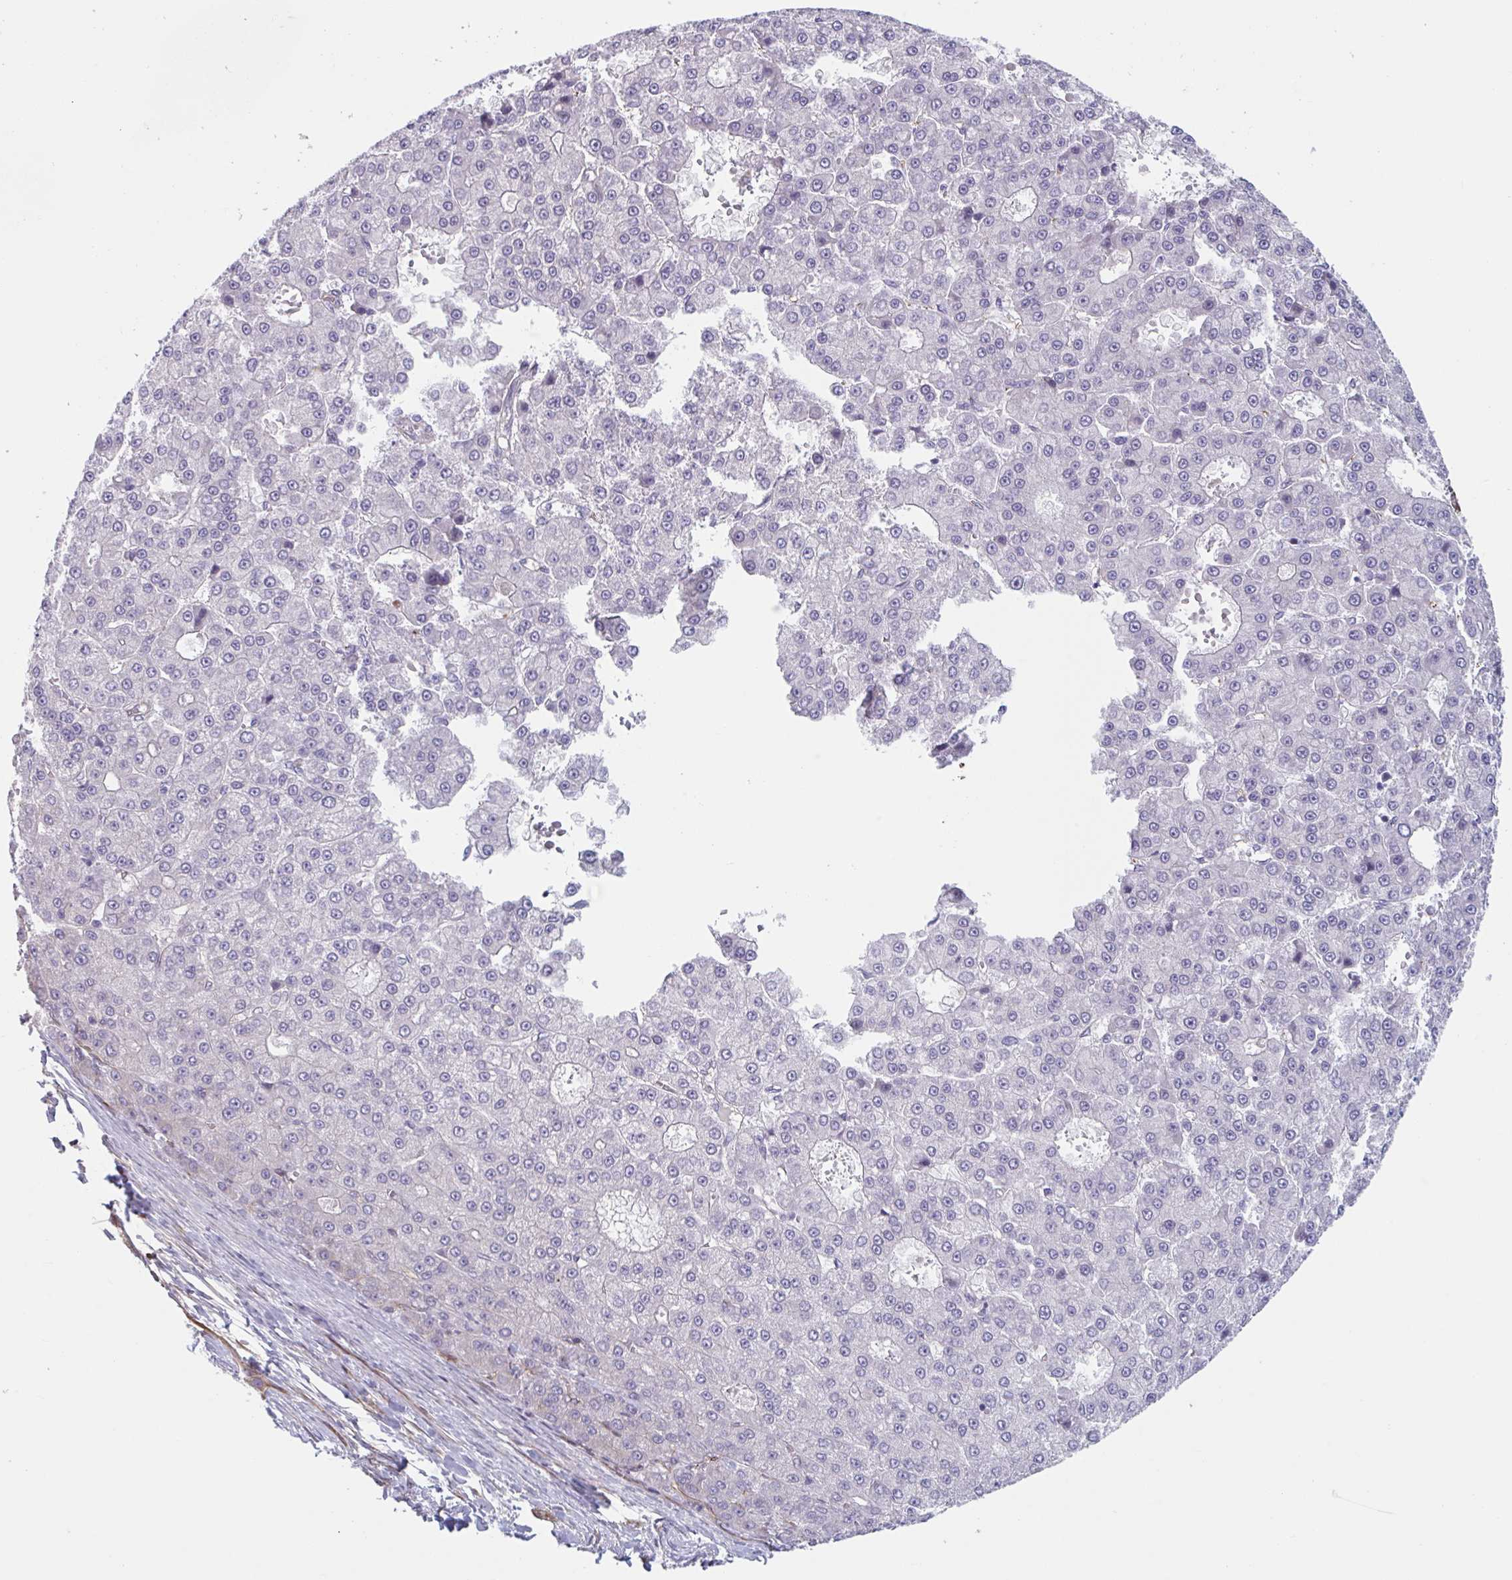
{"staining": {"intensity": "negative", "quantity": "none", "location": "none"}, "tissue": "liver cancer", "cell_type": "Tumor cells", "image_type": "cancer", "snomed": [{"axis": "morphology", "description": "Carcinoma, Hepatocellular, NOS"}, {"axis": "topography", "description": "Liver"}], "caption": "A high-resolution image shows immunohistochemistry staining of liver hepatocellular carcinoma, which reveals no significant positivity in tumor cells.", "gene": "TNFSF10", "patient": {"sex": "male", "age": 70}}